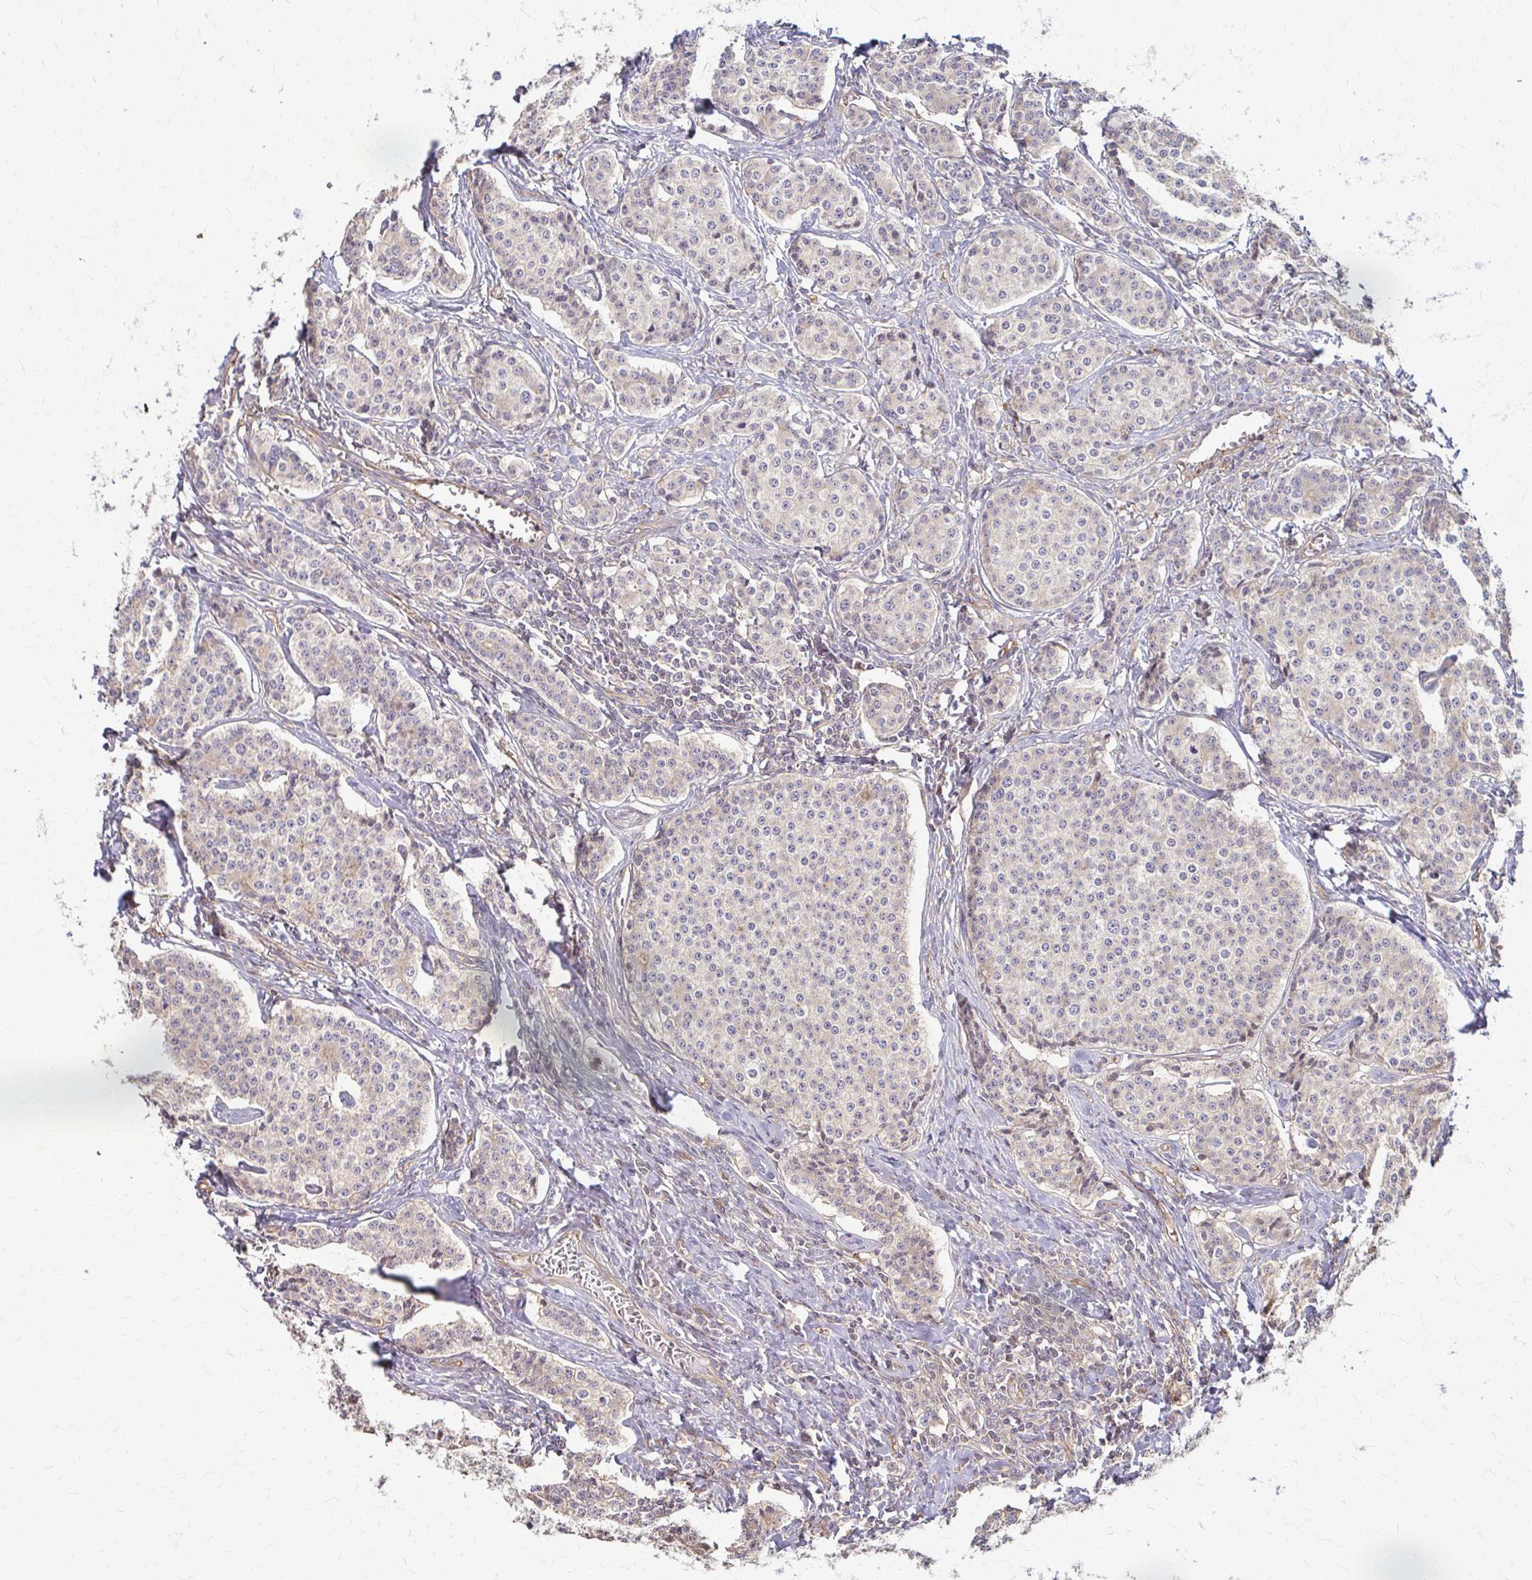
{"staining": {"intensity": "negative", "quantity": "none", "location": "none"}, "tissue": "carcinoid", "cell_type": "Tumor cells", "image_type": "cancer", "snomed": [{"axis": "morphology", "description": "Carcinoid, malignant, NOS"}, {"axis": "topography", "description": "Small intestine"}], "caption": "DAB immunohistochemical staining of human carcinoid displays no significant staining in tumor cells.", "gene": "DSP", "patient": {"sex": "female", "age": 64}}